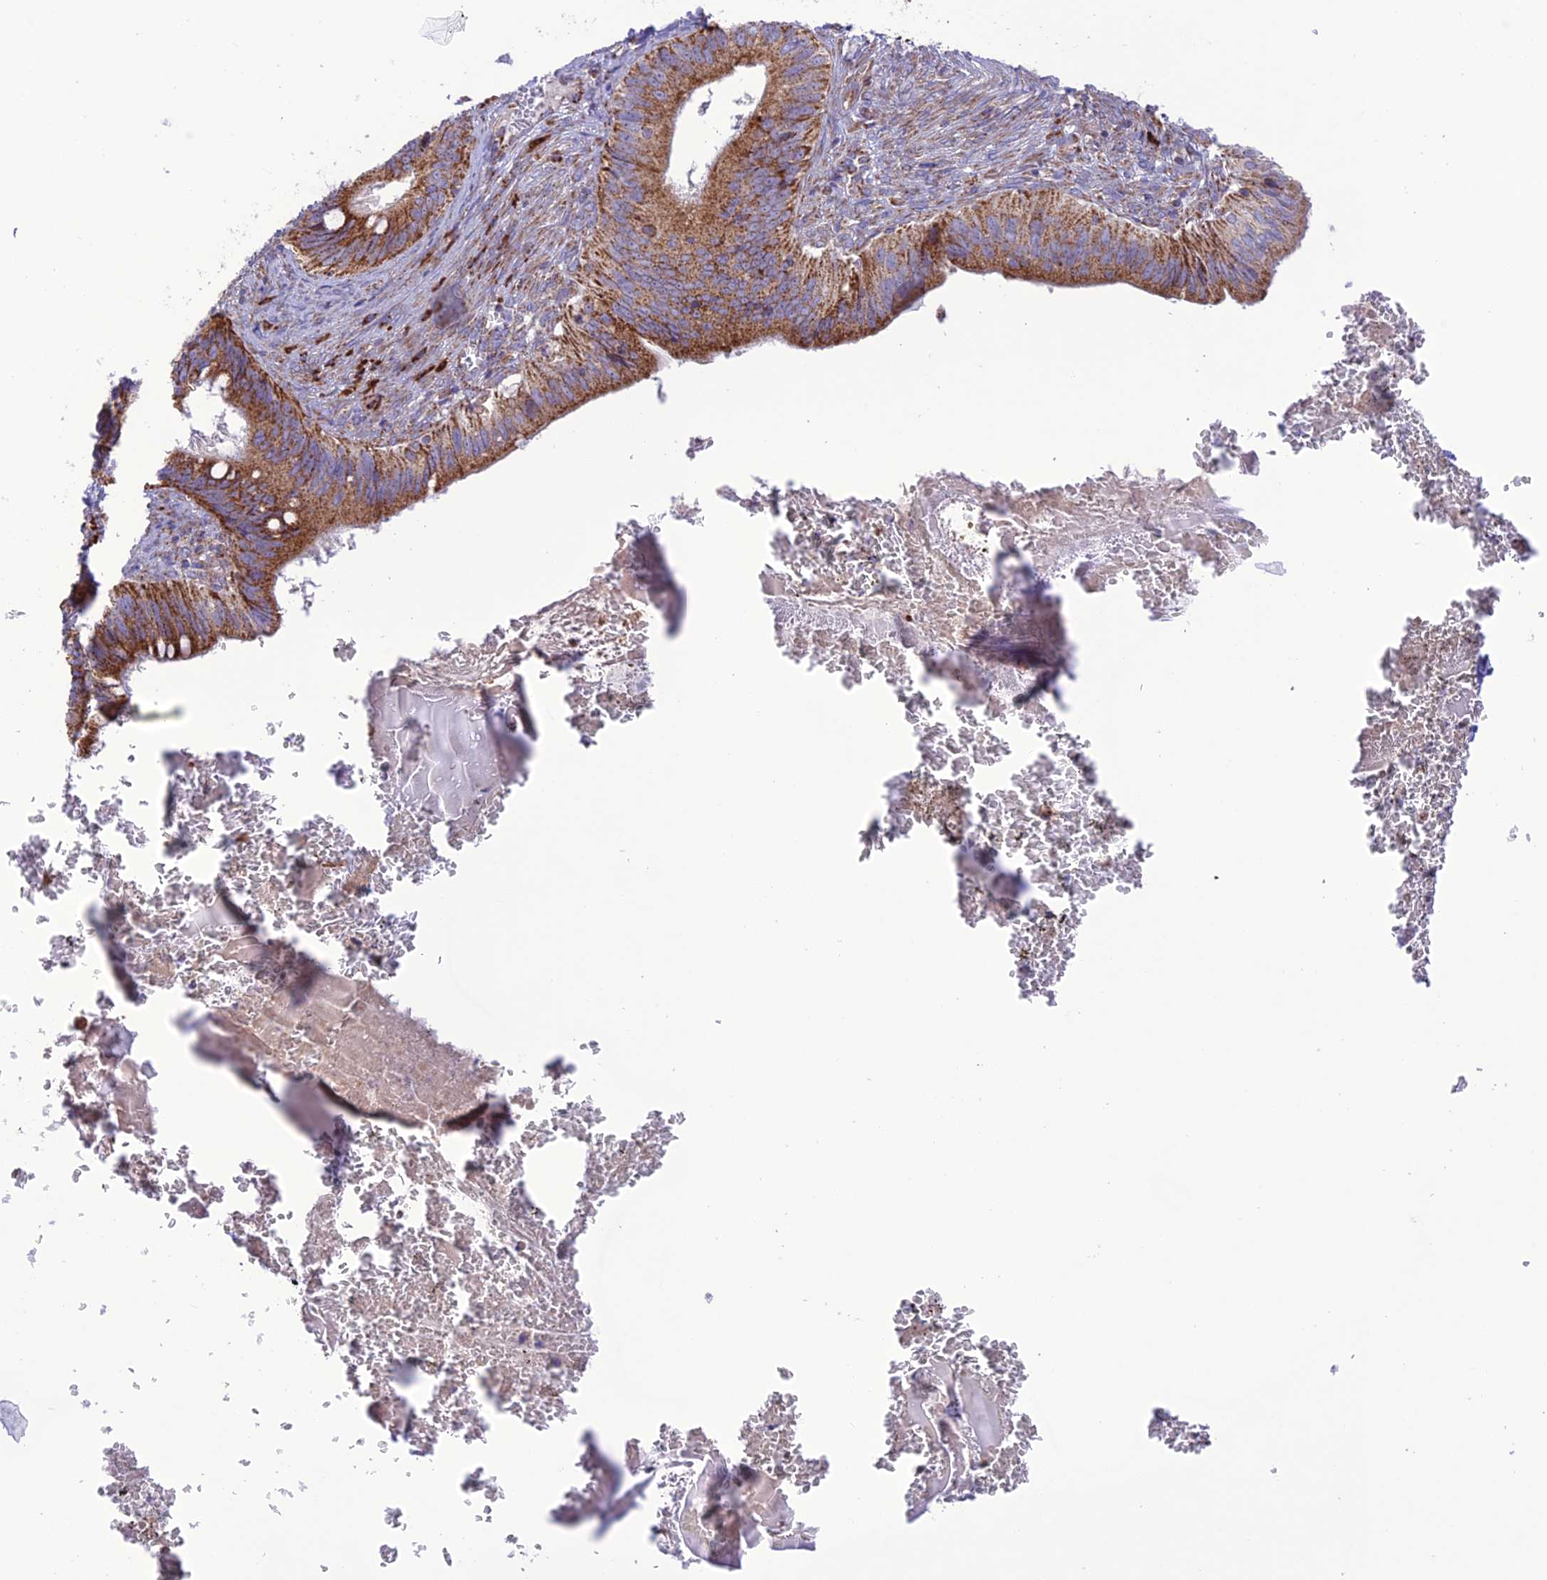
{"staining": {"intensity": "strong", "quantity": ">75%", "location": "cytoplasmic/membranous"}, "tissue": "cervical cancer", "cell_type": "Tumor cells", "image_type": "cancer", "snomed": [{"axis": "morphology", "description": "Adenocarcinoma, NOS"}, {"axis": "topography", "description": "Cervix"}], "caption": "Immunohistochemical staining of human cervical cancer (adenocarcinoma) displays high levels of strong cytoplasmic/membranous protein expression in about >75% of tumor cells. Nuclei are stained in blue.", "gene": "UAP1L1", "patient": {"sex": "female", "age": 42}}